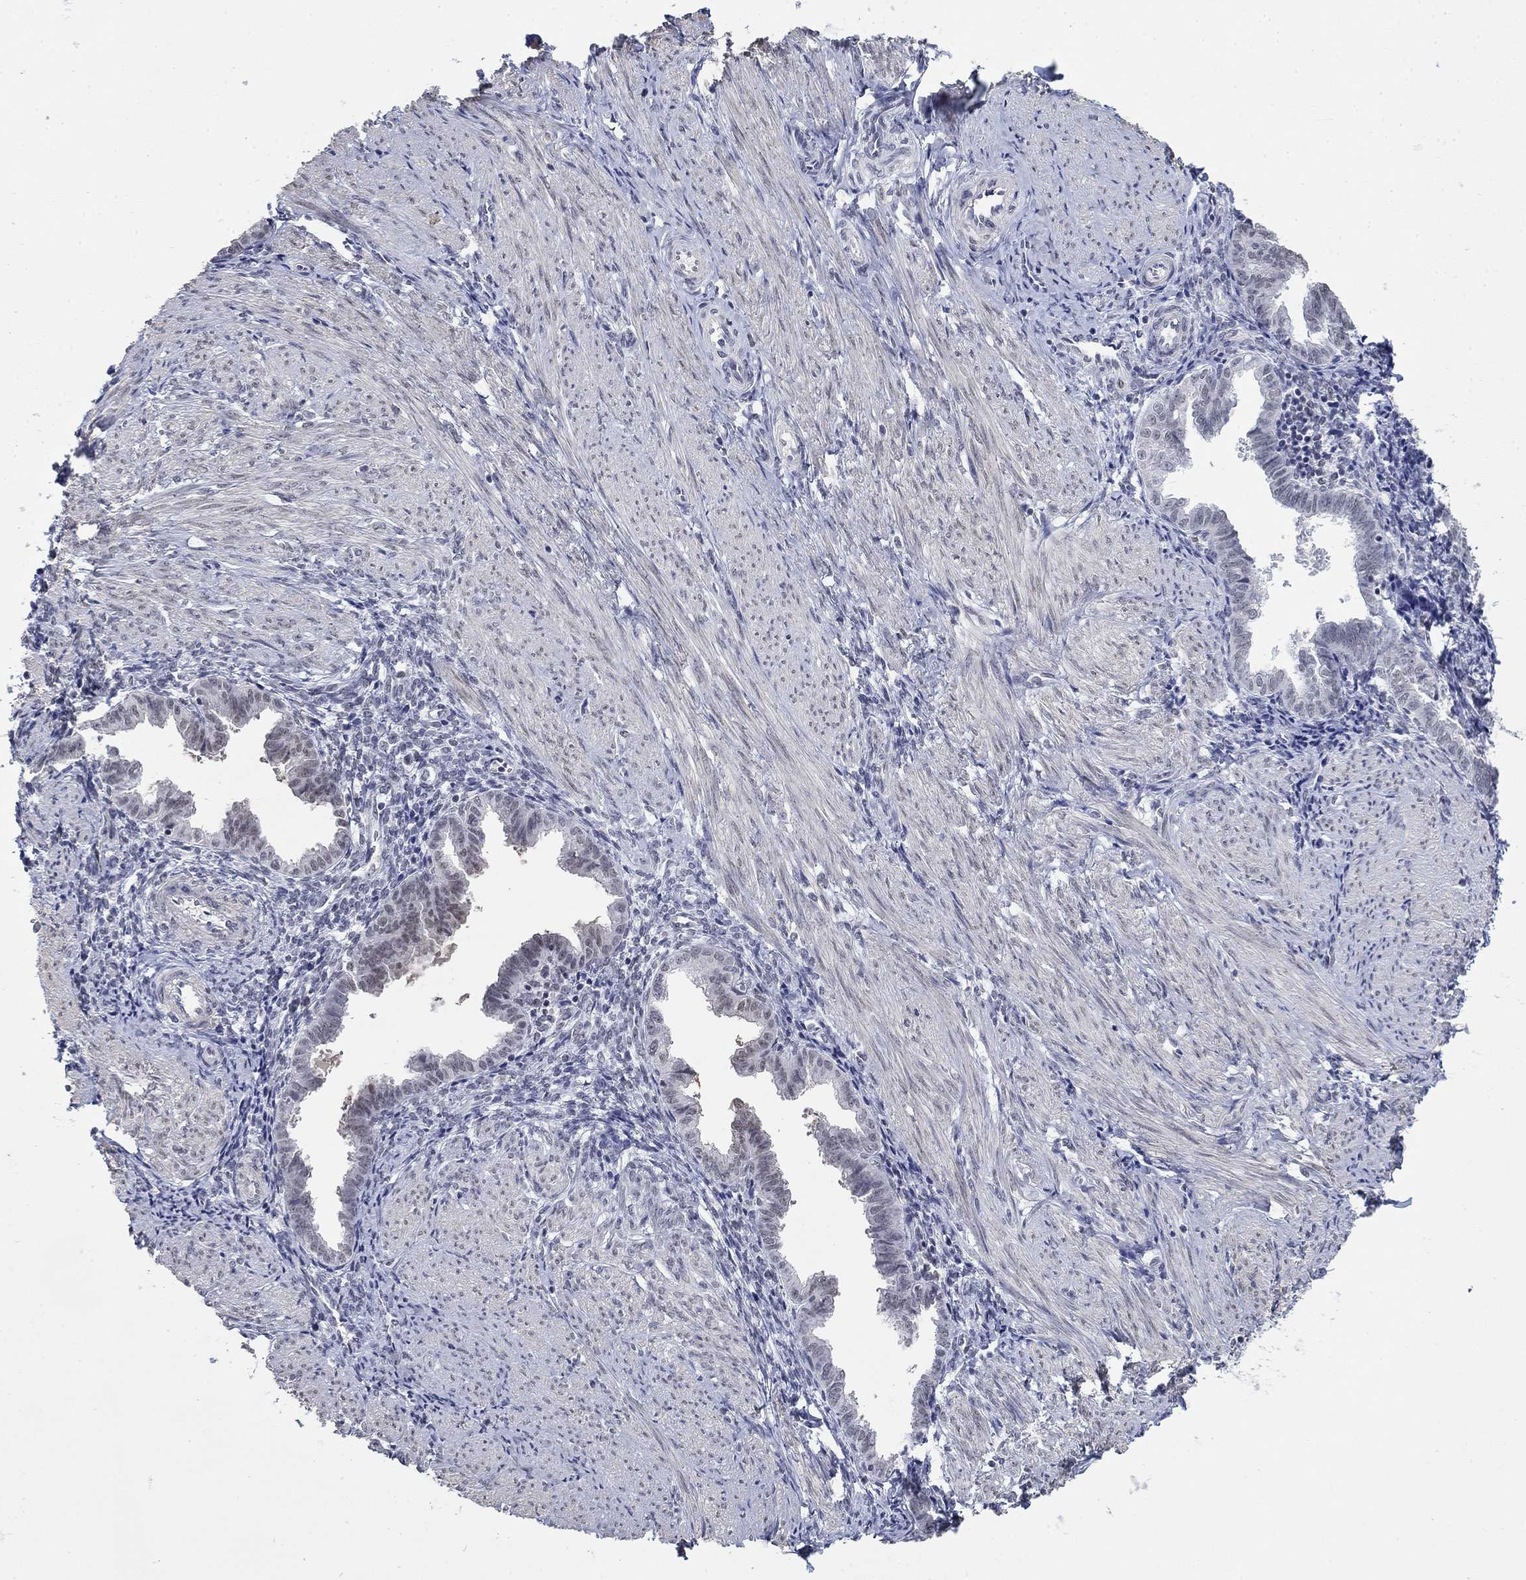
{"staining": {"intensity": "negative", "quantity": "none", "location": "none"}, "tissue": "endometrium", "cell_type": "Cells in endometrial stroma", "image_type": "normal", "snomed": [{"axis": "morphology", "description": "Normal tissue, NOS"}, {"axis": "topography", "description": "Endometrium"}], "caption": "A high-resolution micrograph shows immunohistochemistry staining of normal endometrium, which demonstrates no significant positivity in cells in endometrial stroma.", "gene": "TOR1AIP1", "patient": {"sex": "female", "age": 37}}